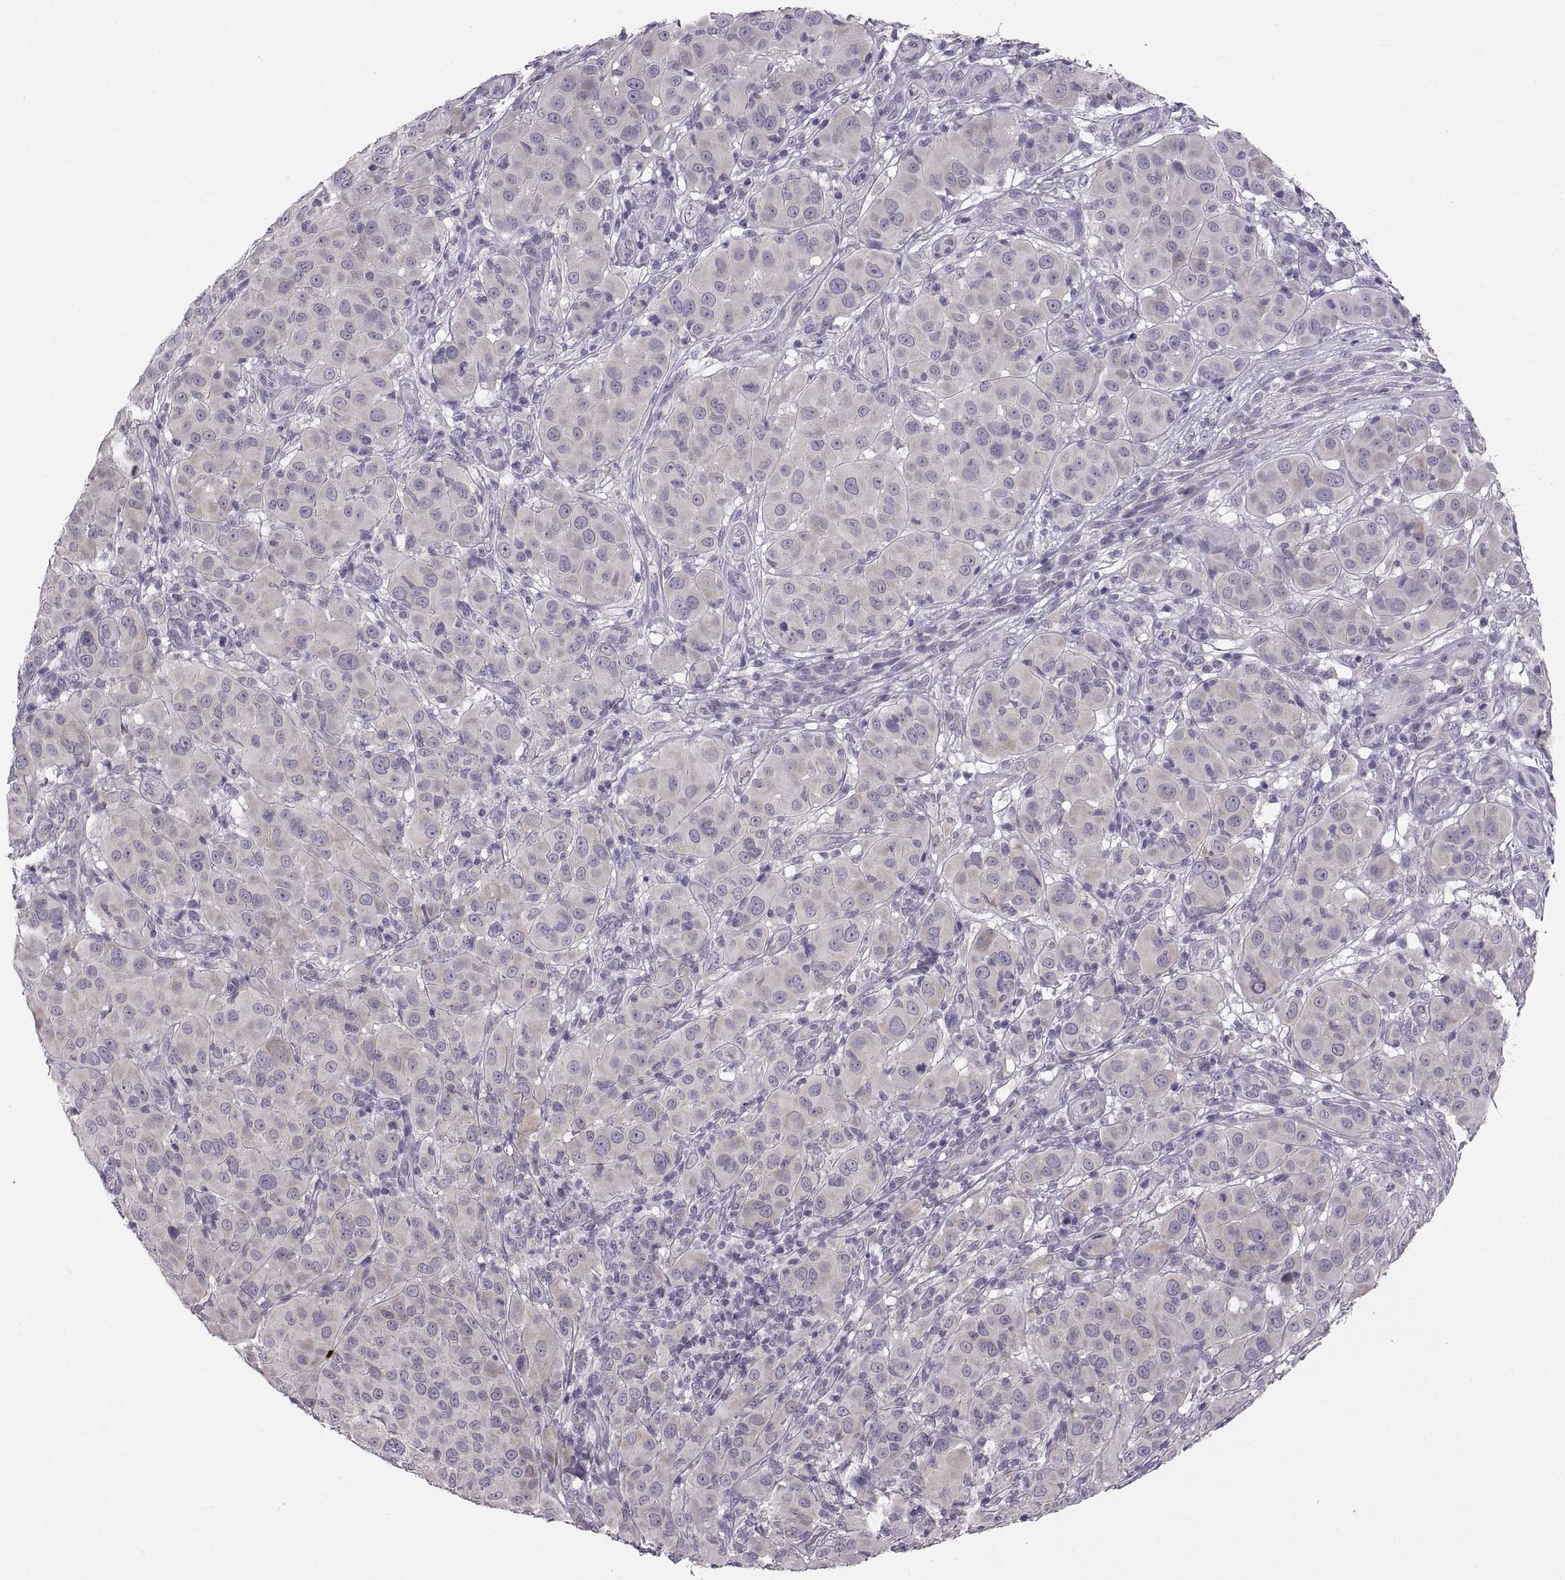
{"staining": {"intensity": "weak", "quantity": "25%-75%", "location": "cytoplasmic/membranous"}, "tissue": "melanoma", "cell_type": "Tumor cells", "image_type": "cancer", "snomed": [{"axis": "morphology", "description": "Malignant melanoma, NOS"}, {"axis": "topography", "description": "Skin"}], "caption": "Protein expression analysis of human malignant melanoma reveals weak cytoplasmic/membranous staining in about 25%-75% of tumor cells. The staining is performed using DAB brown chromogen to label protein expression. The nuclei are counter-stained blue using hematoxylin.", "gene": "ADH6", "patient": {"sex": "female", "age": 87}}